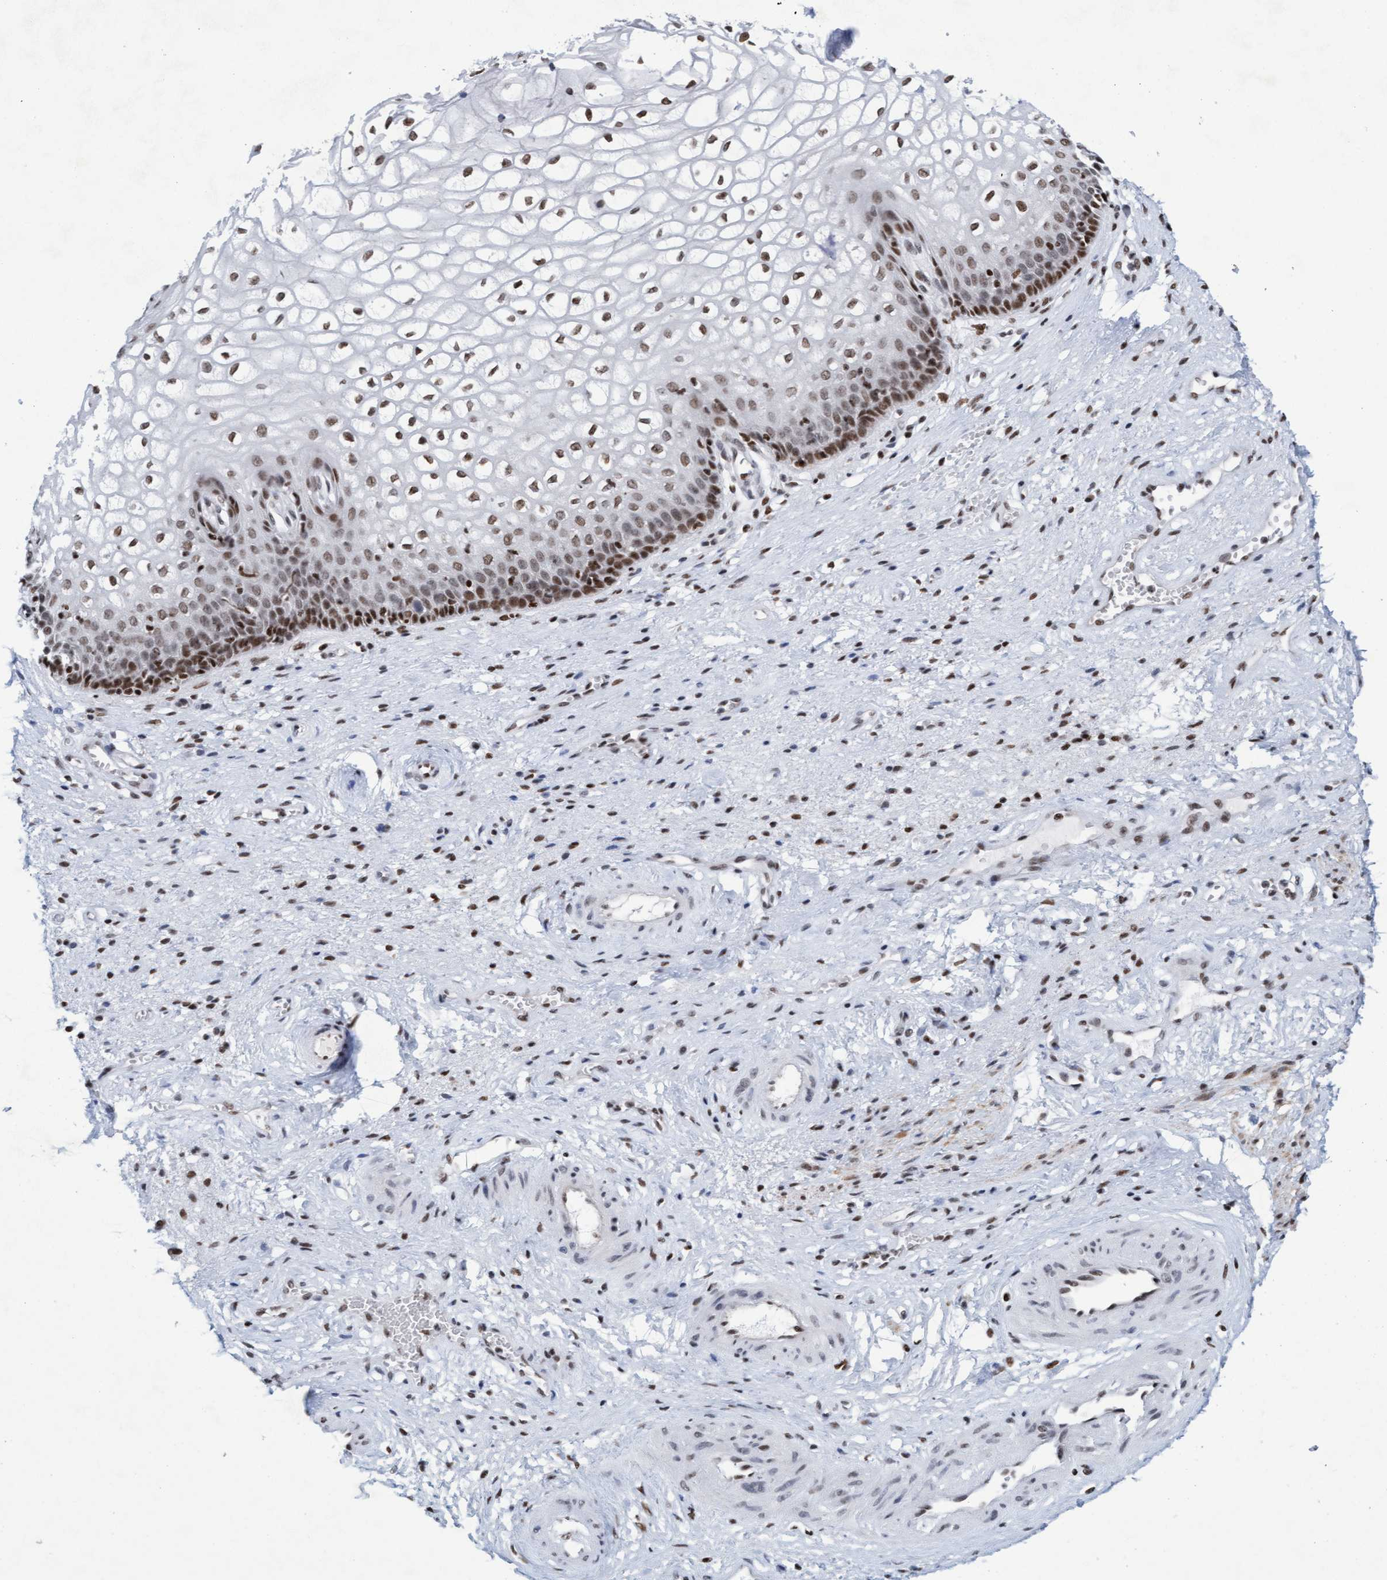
{"staining": {"intensity": "moderate", "quantity": ">75%", "location": "nuclear"}, "tissue": "vagina", "cell_type": "Squamous epithelial cells", "image_type": "normal", "snomed": [{"axis": "morphology", "description": "Normal tissue, NOS"}, {"axis": "topography", "description": "Vagina"}], "caption": "Immunohistochemistry (DAB (3,3'-diaminobenzidine)) staining of benign vagina demonstrates moderate nuclear protein positivity in about >75% of squamous epithelial cells.", "gene": "GLRX2", "patient": {"sex": "female", "age": 34}}